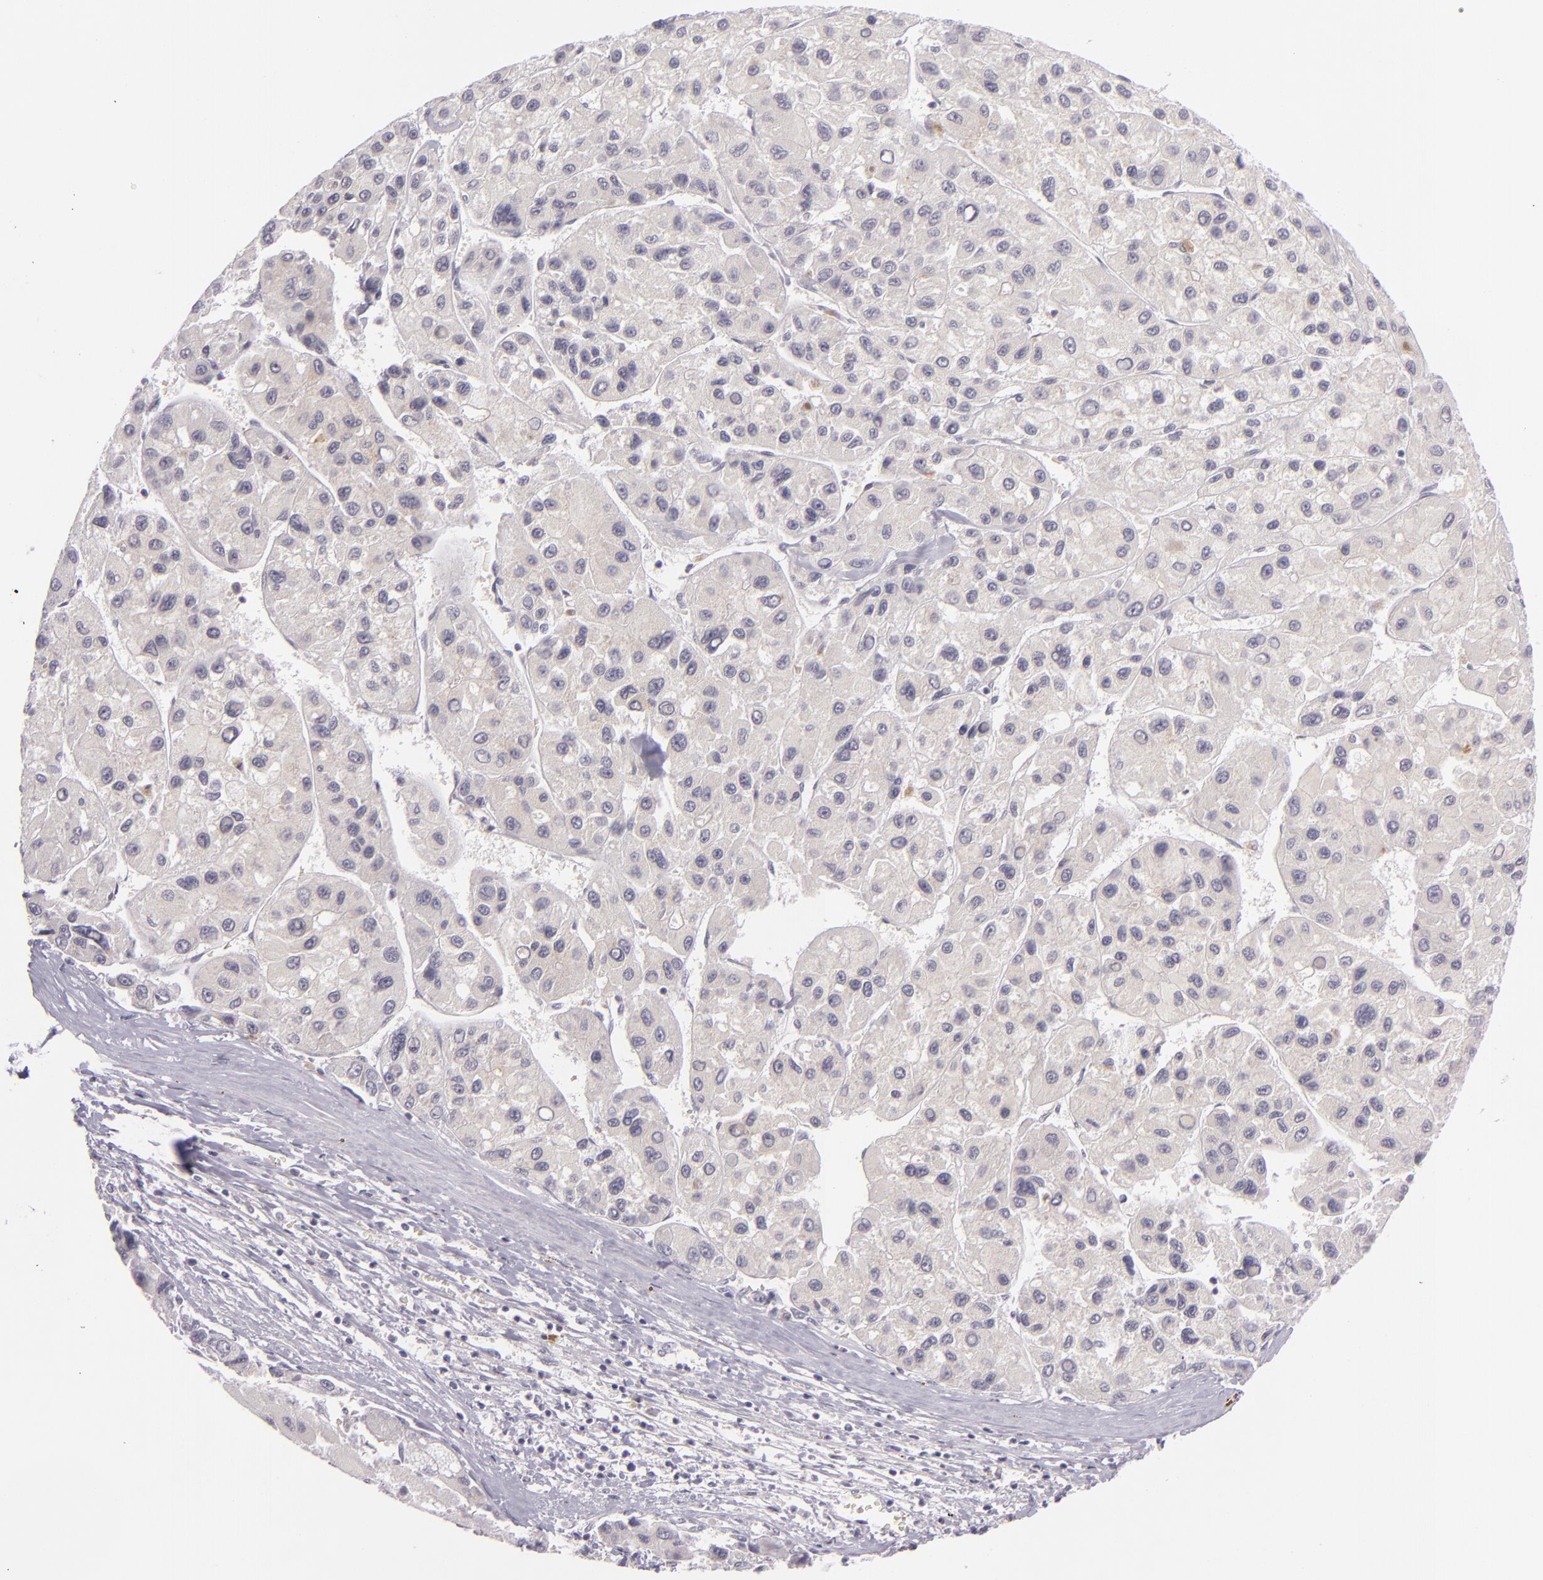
{"staining": {"intensity": "negative", "quantity": "none", "location": "none"}, "tissue": "liver cancer", "cell_type": "Tumor cells", "image_type": "cancer", "snomed": [{"axis": "morphology", "description": "Carcinoma, Hepatocellular, NOS"}, {"axis": "topography", "description": "Liver"}], "caption": "DAB immunohistochemical staining of human liver hepatocellular carcinoma reveals no significant staining in tumor cells. (DAB immunohistochemistry (IHC) visualized using brightfield microscopy, high magnification).", "gene": "DAG1", "patient": {"sex": "male", "age": 64}}